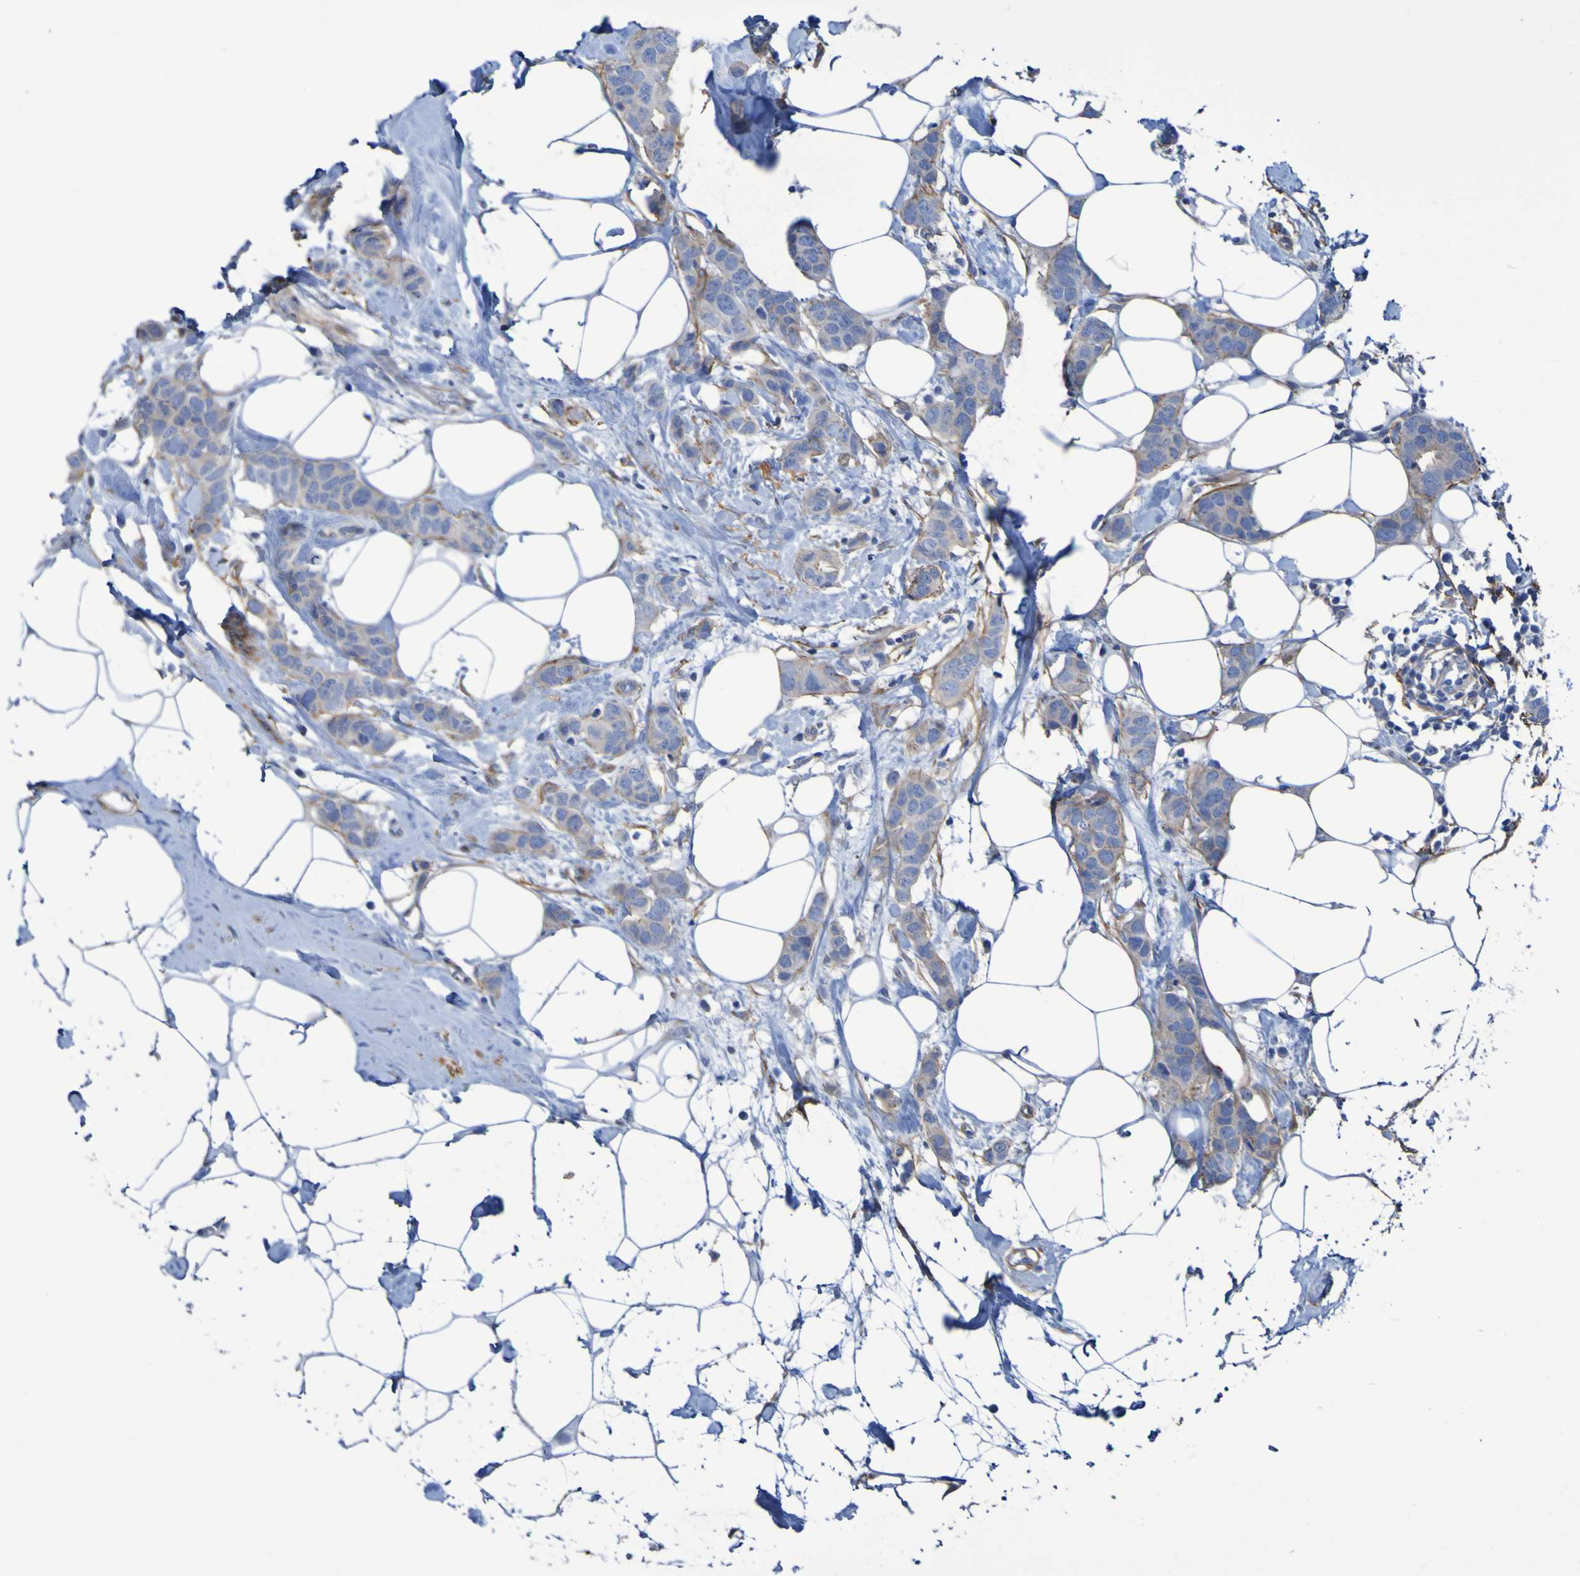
{"staining": {"intensity": "weak", "quantity": "25%-75%", "location": "cytoplasmic/membranous"}, "tissue": "breast cancer", "cell_type": "Tumor cells", "image_type": "cancer", "snomed": [{"axis": "morphology", "description": "Normal tissue, NOS"}, {"axis": "morphology", "description": "Duct carcinoma"}, {"axis": "topography", "description": "Breast"}], "caption": "The micrograph displays a brown stain indicating the presence of a protein in the cytoplasmic/membranous of tumor cells in breast cancer (infiltrating ductal carcinoma).", "gene": "LPP", "patient": {"sex": "female", "age": 50}}